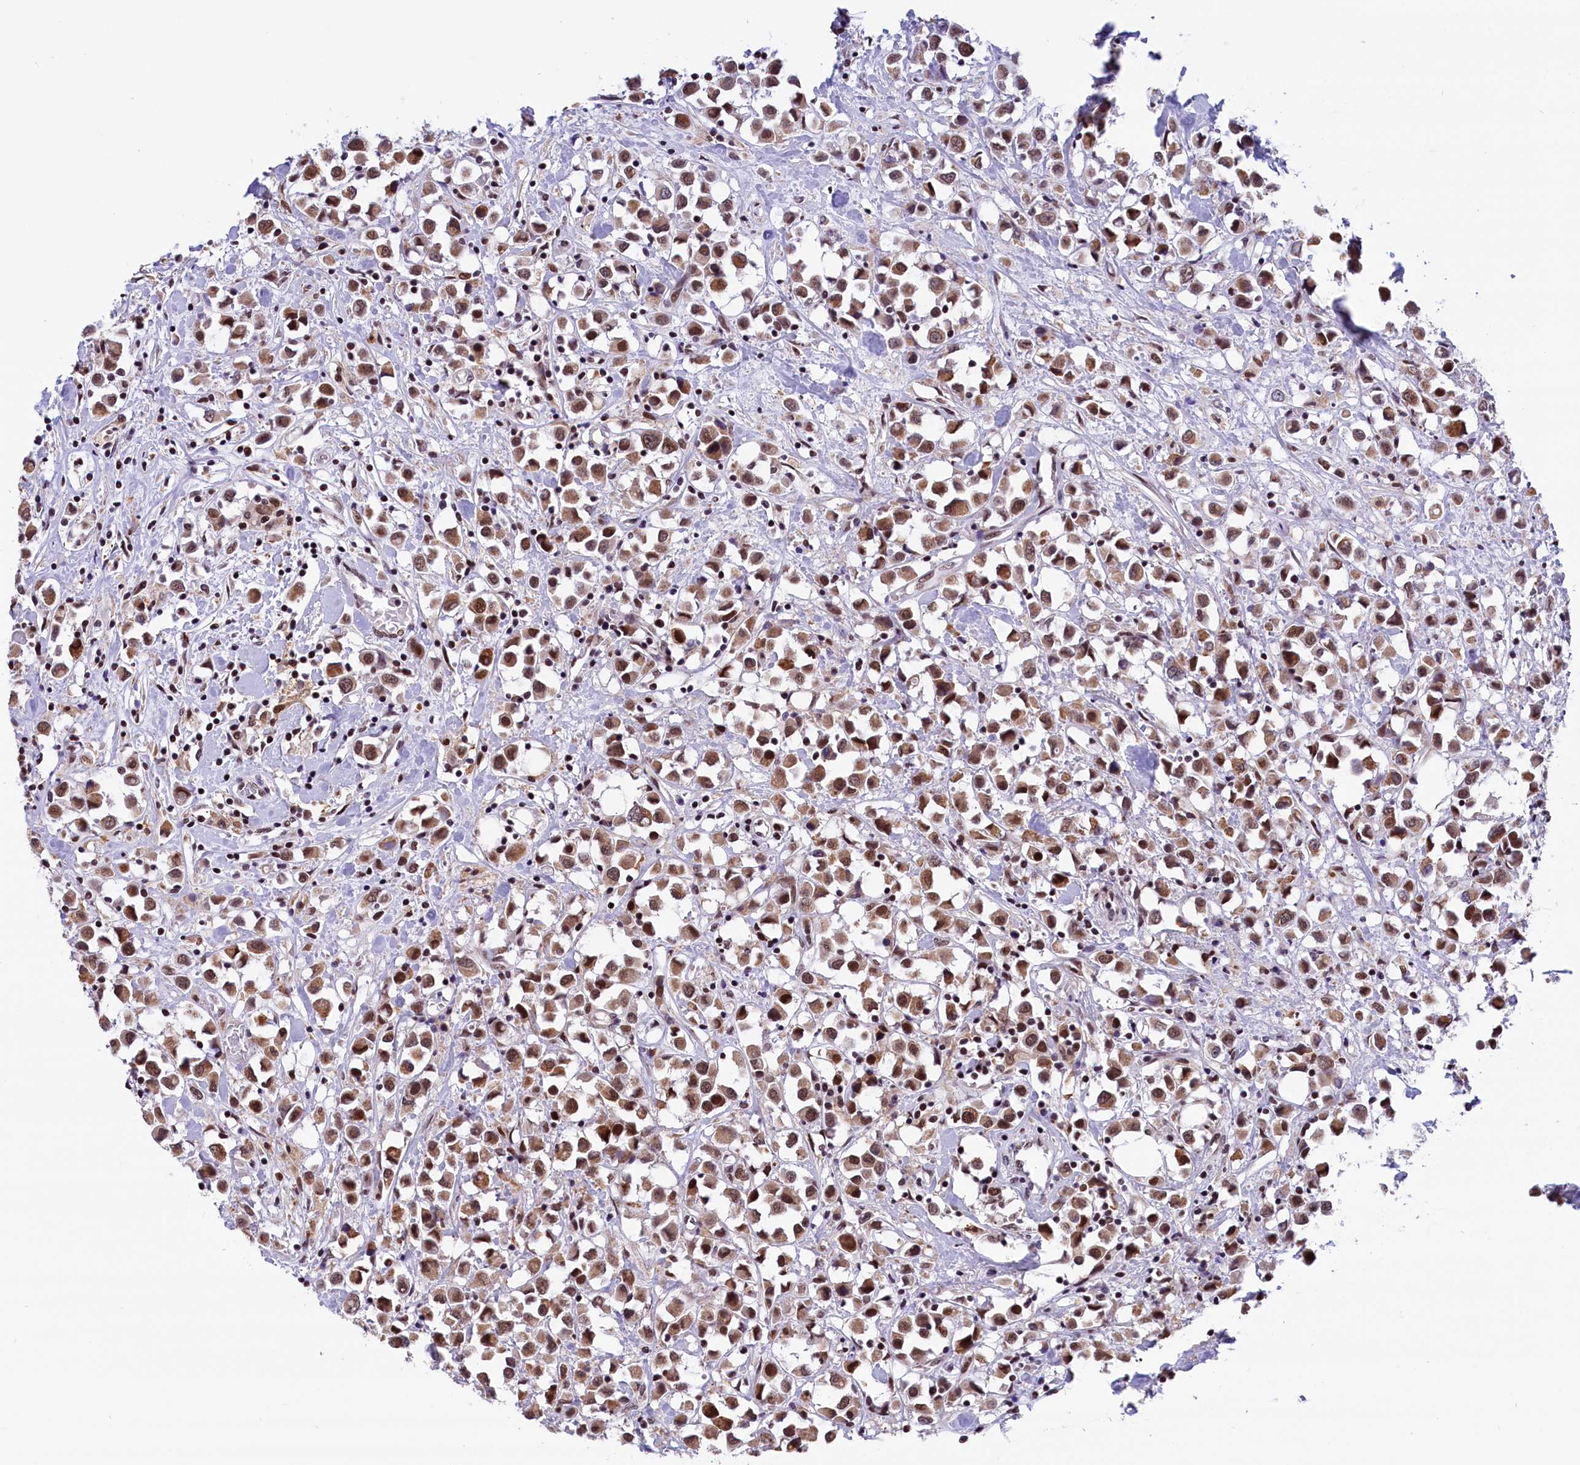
{"staining": {"intensity": "moderate", "quantity": ">75%", "location": "cytoplasmic/membranous,nuclear"}, "tissue": "breast cancer", "cell_type": "Tumor cells", "image_type": "cancer", "snomed": [{"axis": "morphology", "description": "Duct carcinoma"}, {"axis": "topography", "description": "Breast"}], "caption": "IHC photomicrograph of neoplastic tissue: breast intraductal carcinoma stained using immunohistochemistry (IHC) demonstrates medium levels of moderate protein expression localized specifically in the cytoplasmic/membranous and nuclear of tumor cells, appearing as a cytoplasmic/membranous and nuclear brown color.", "gene": "CDYL2", "patient": {"sex": "female", "age": 61}}